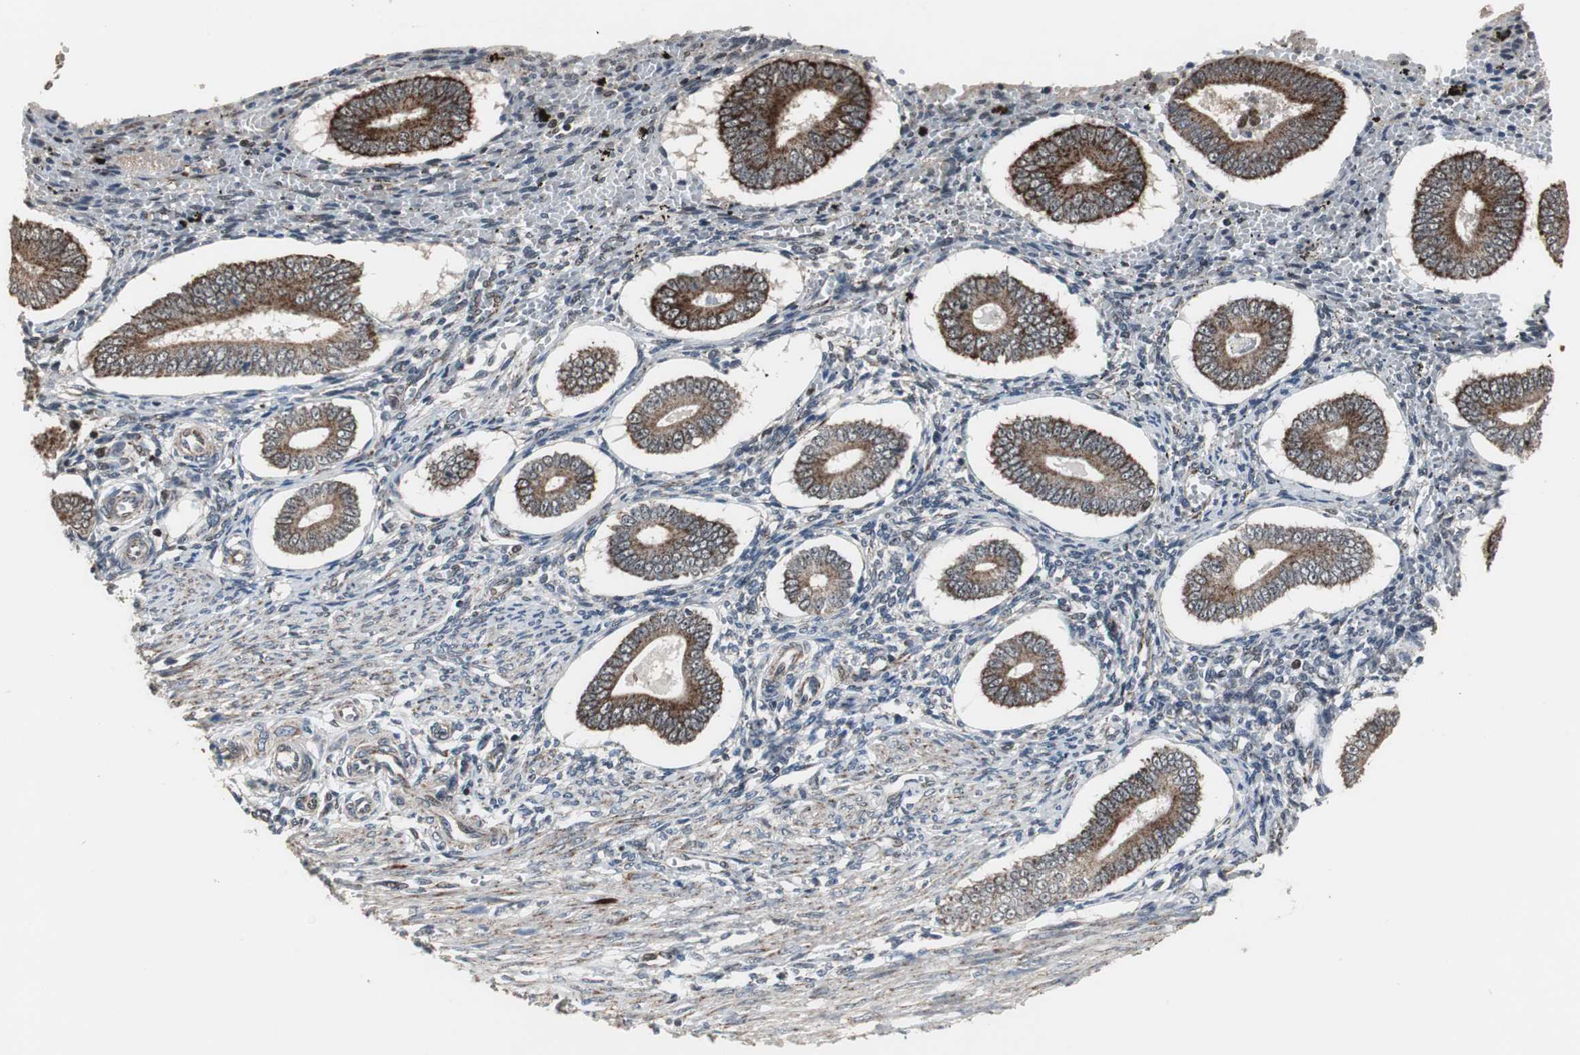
{"staining": {"intensity": "weak", "quantity": "<25%", "location": "cytoplasmic/membranous"}, "tissue": "endometrium", "cell_type": "Cells in endometrial stroma", "image_type": "normal", "snomed": [{"axis": "morphology", "description": "Normal tissue, NOS"}, {"axis": "topography", "description": "Endometrium"}], "caption": "Immunohistochemical staining of benign endometrium reveals no significant positivity in cells in endometrial stroma.", "gene": "MRPL40", "patient": {"sex": "female", "age": 42}}